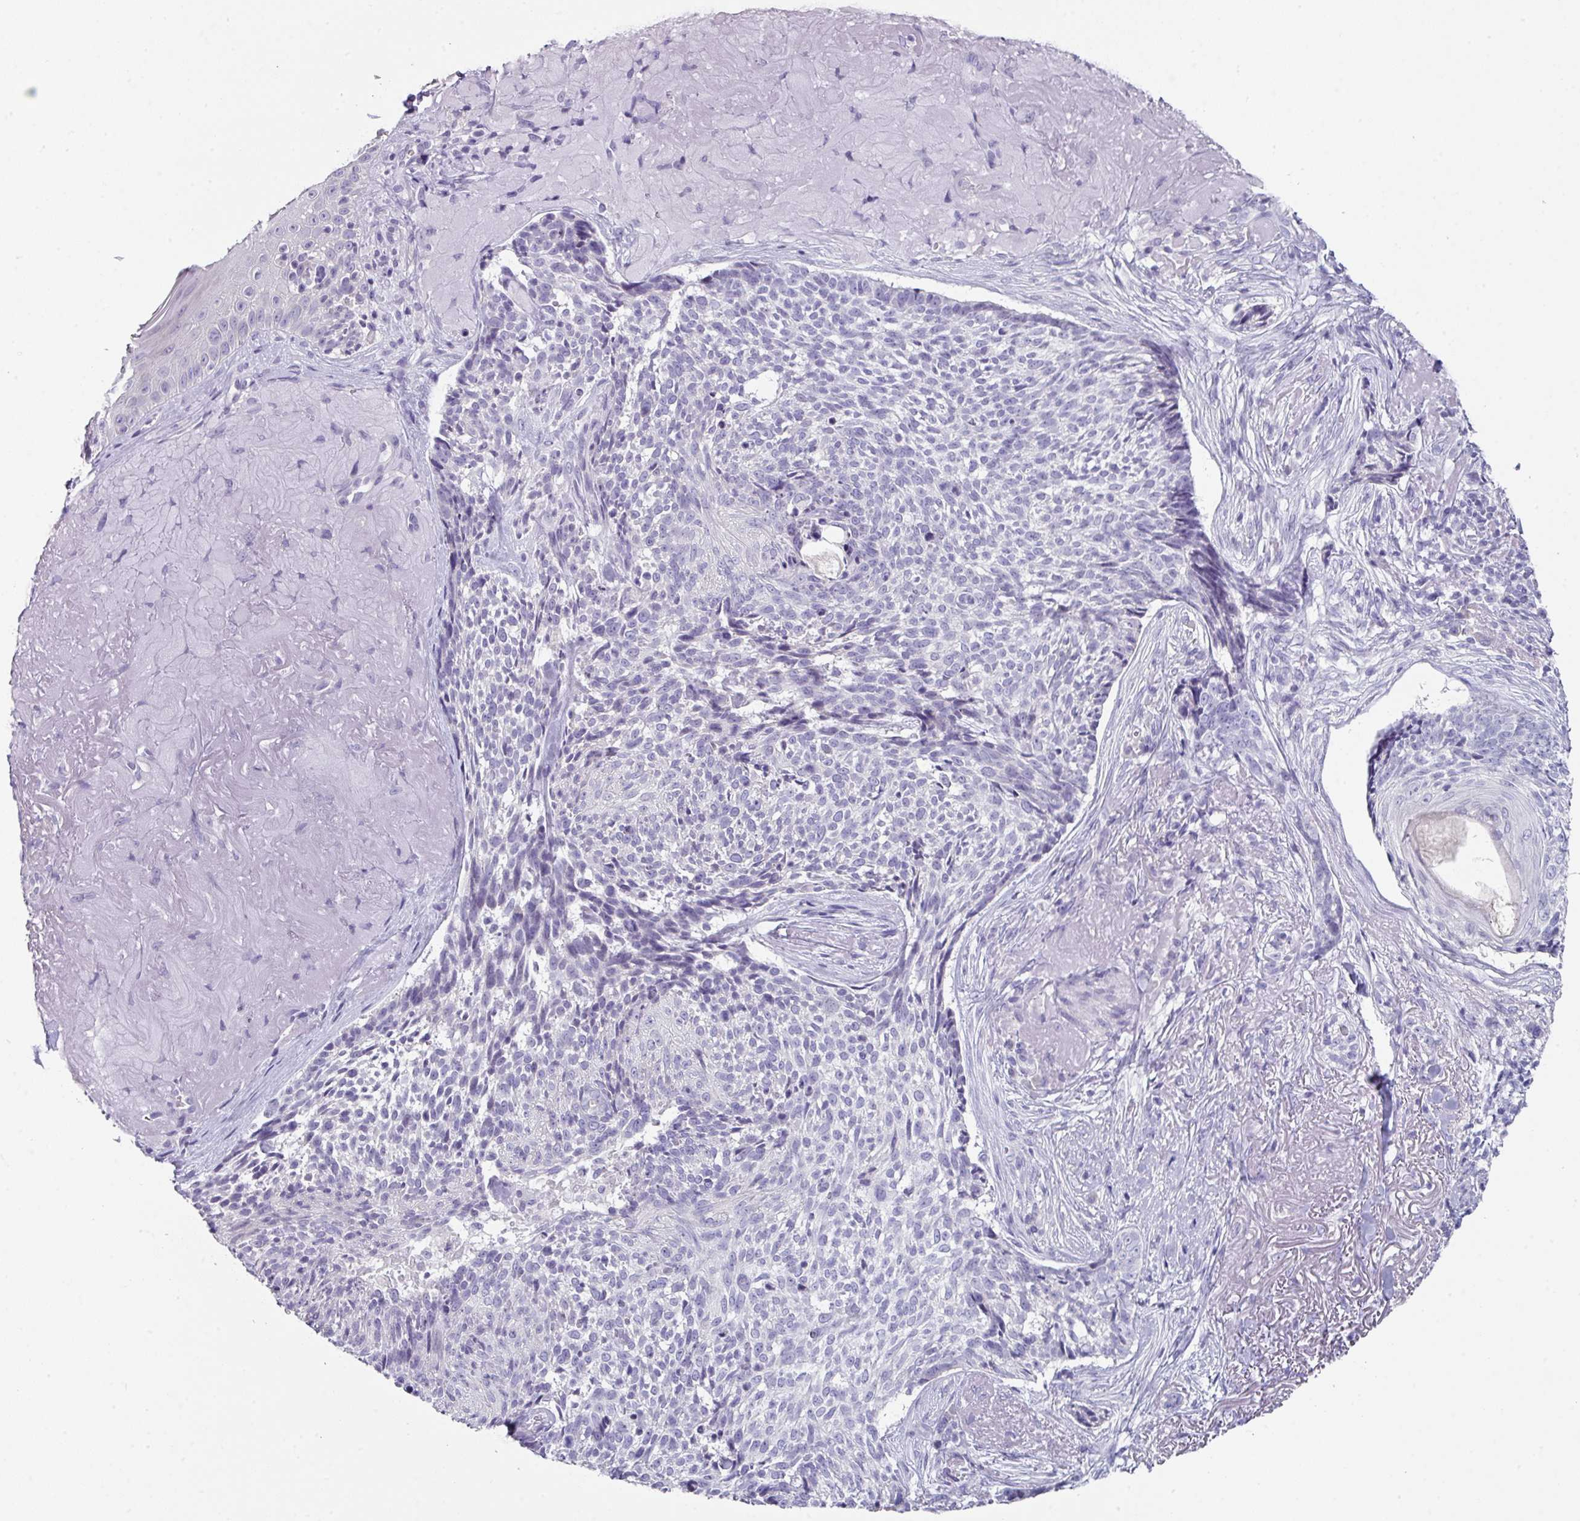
{"staining": {"intensity": "negative", "quantity": "none", "location": "none"}, "tissue": "skin cancer", "cell_type": "Tumor cells", "image_type": "cancer", "snomed": [{"axis": "morphology", "description": "Basal cell carcinoma"}, {"axis": "topography", "description": "Skin"}, {"axis": "topography", "description": "Skin of face"}], "caption": "An immunohistochemistry image of skin cancer is shown. There is no staining in tumor cells of skin cancer.", "gene": "DEFB115", "patient": {"sex": "female", "age": 95}}